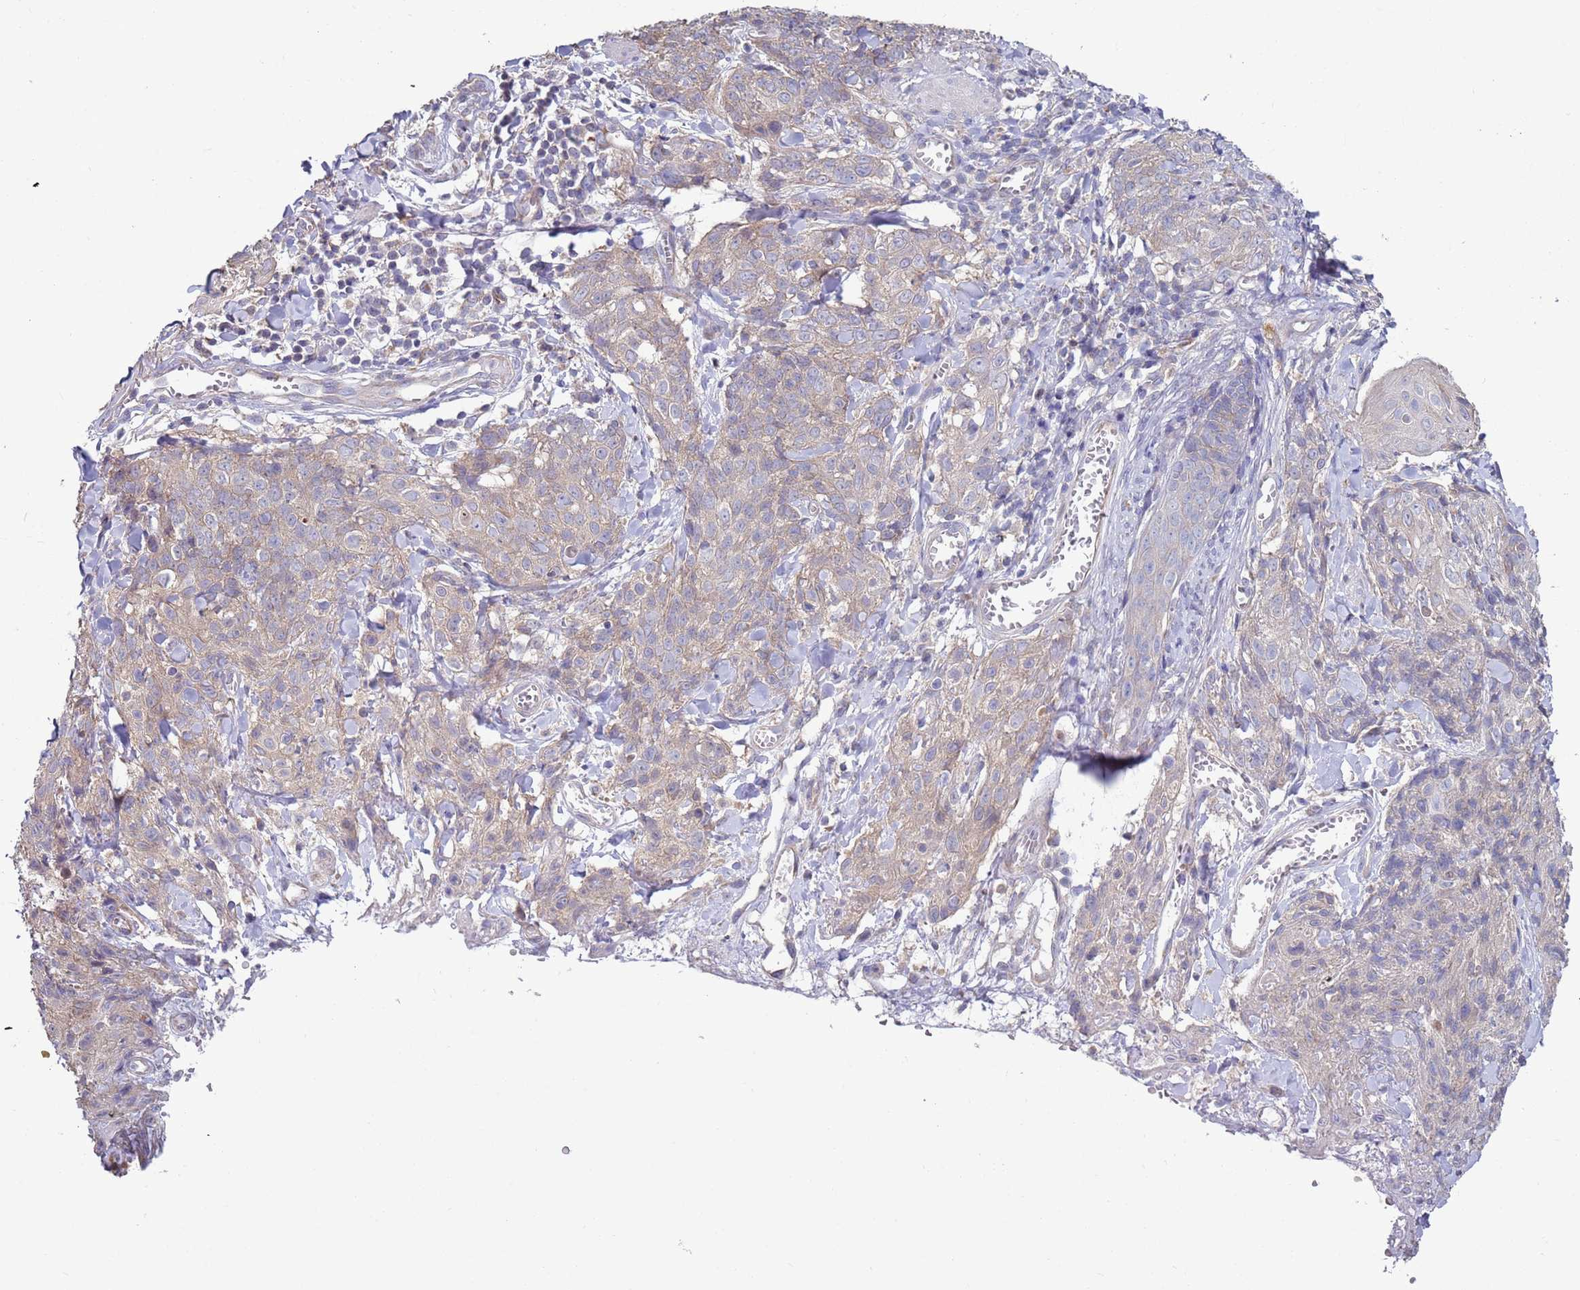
{"staining": {"intensity": "weak", "quantity": "<25%", "location": "cytoplasmic/membranous"}, "tissue": "skin cancer", "cell_type": "Tumor cells", "image_type": "cancer", "snomed": [{"axis": "morphology", "description": "Squamous cell carcinoma, NOS"}, {"axis": "topography", "description": "Skin"}, {"axis": "topography", "description": "Vulva"}], "caption": "Skin cancer (squamous cell carcinoma) was stained to show a protein in brown. There is no significant expression in tumor cells. (Immunohistochemistry, brightfield microscopy, high magnification).", "gene": "DIP2B", "patient": {"sex": "female", "age": 85}}